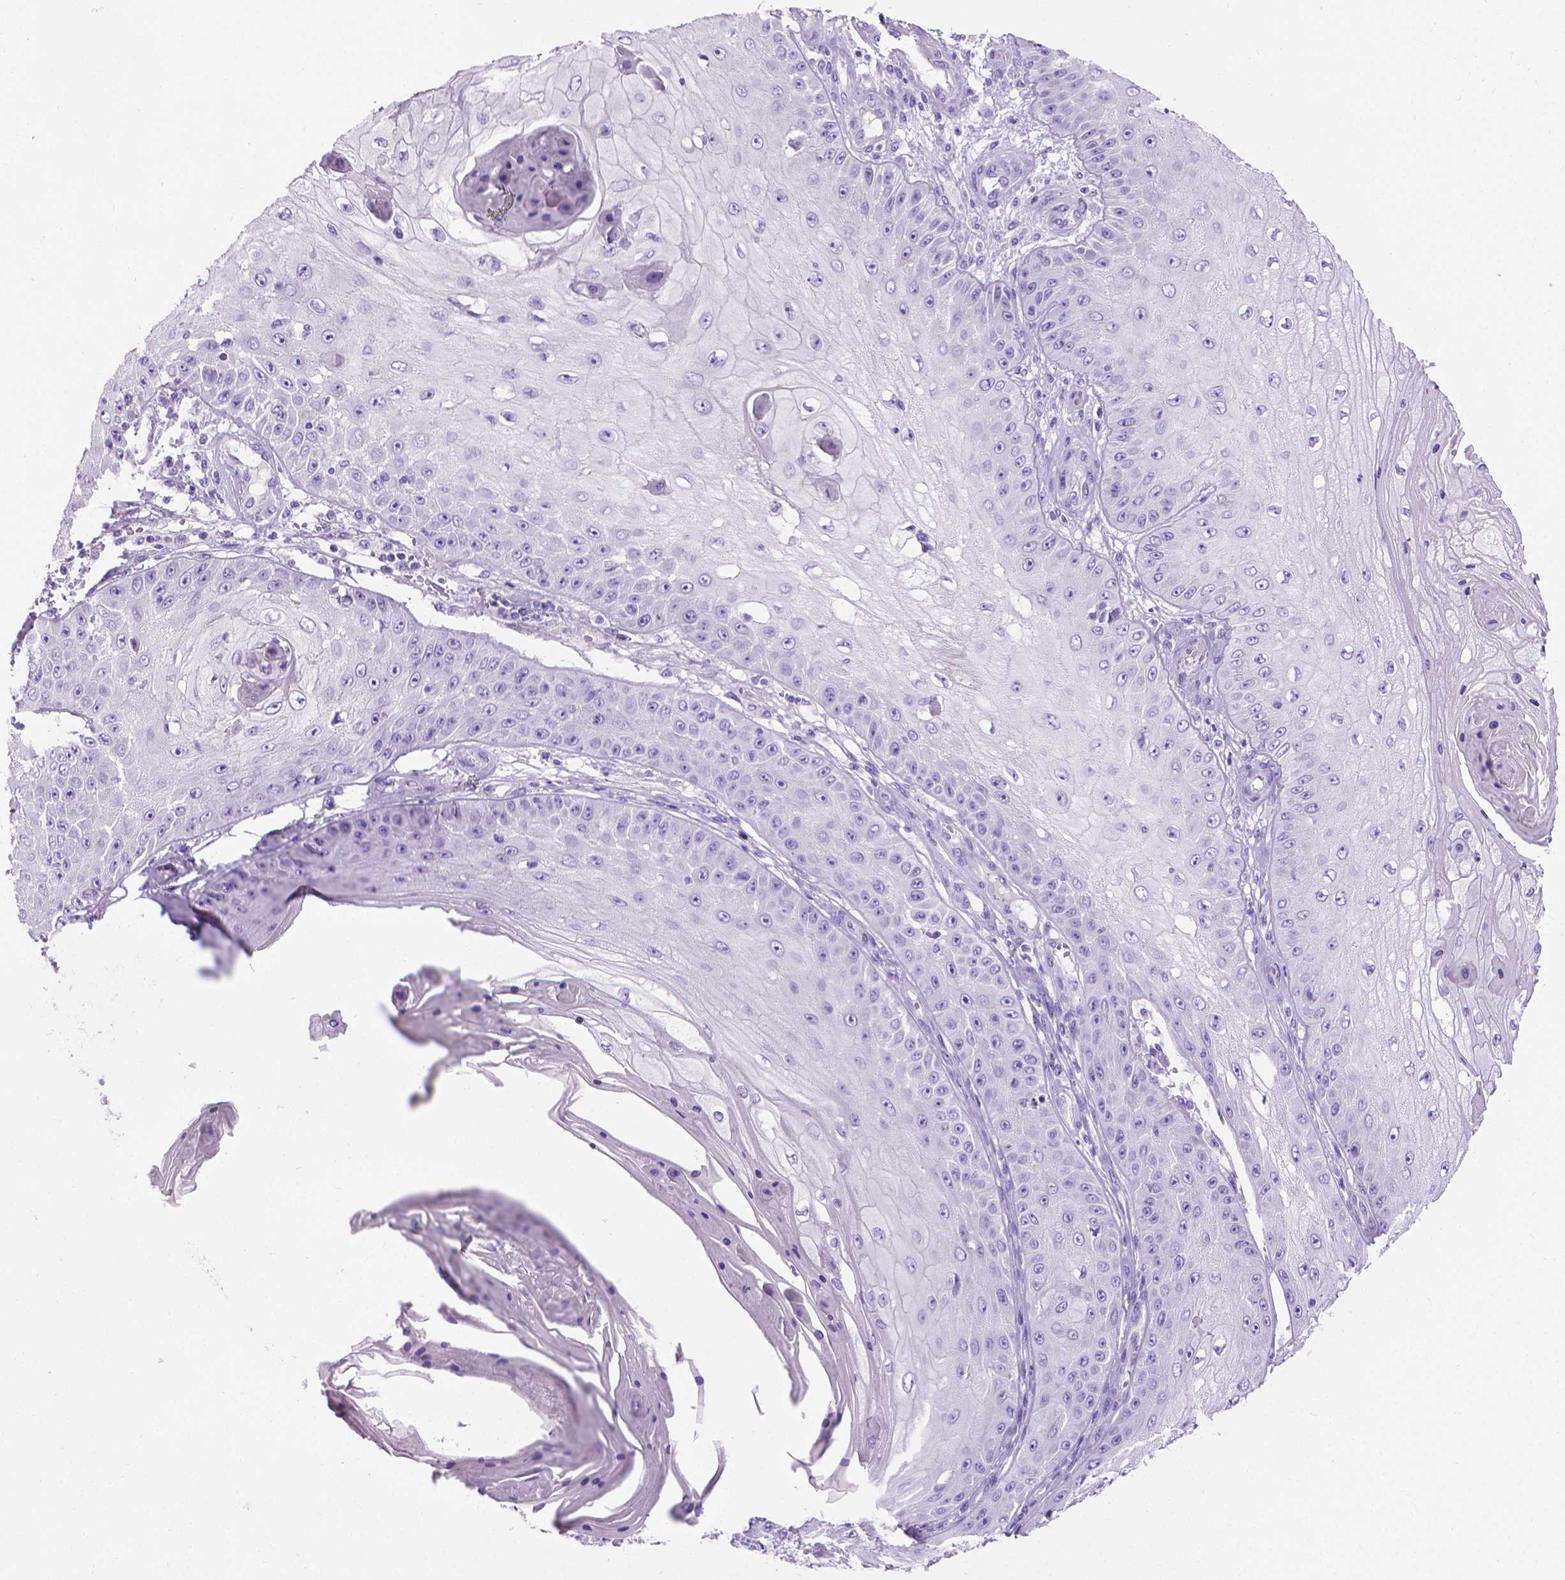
{"staining": {"intensity": "negative", "quantity": "none", "location": "none"}, "tissue": "skin cancer", "cell_type": "Tumor cells", "image_type": "cancer", "snomed": [{"axis": "morphology", "description": "Squamous cell carcinoma, NOS"}, {"axis": "topography", "description": "Skin"}], "caption": "Tumor cells show no significant protein expression in skin cancer.", "gene": "PNMA2", "patient": {"sex": "male", "age": 70}}